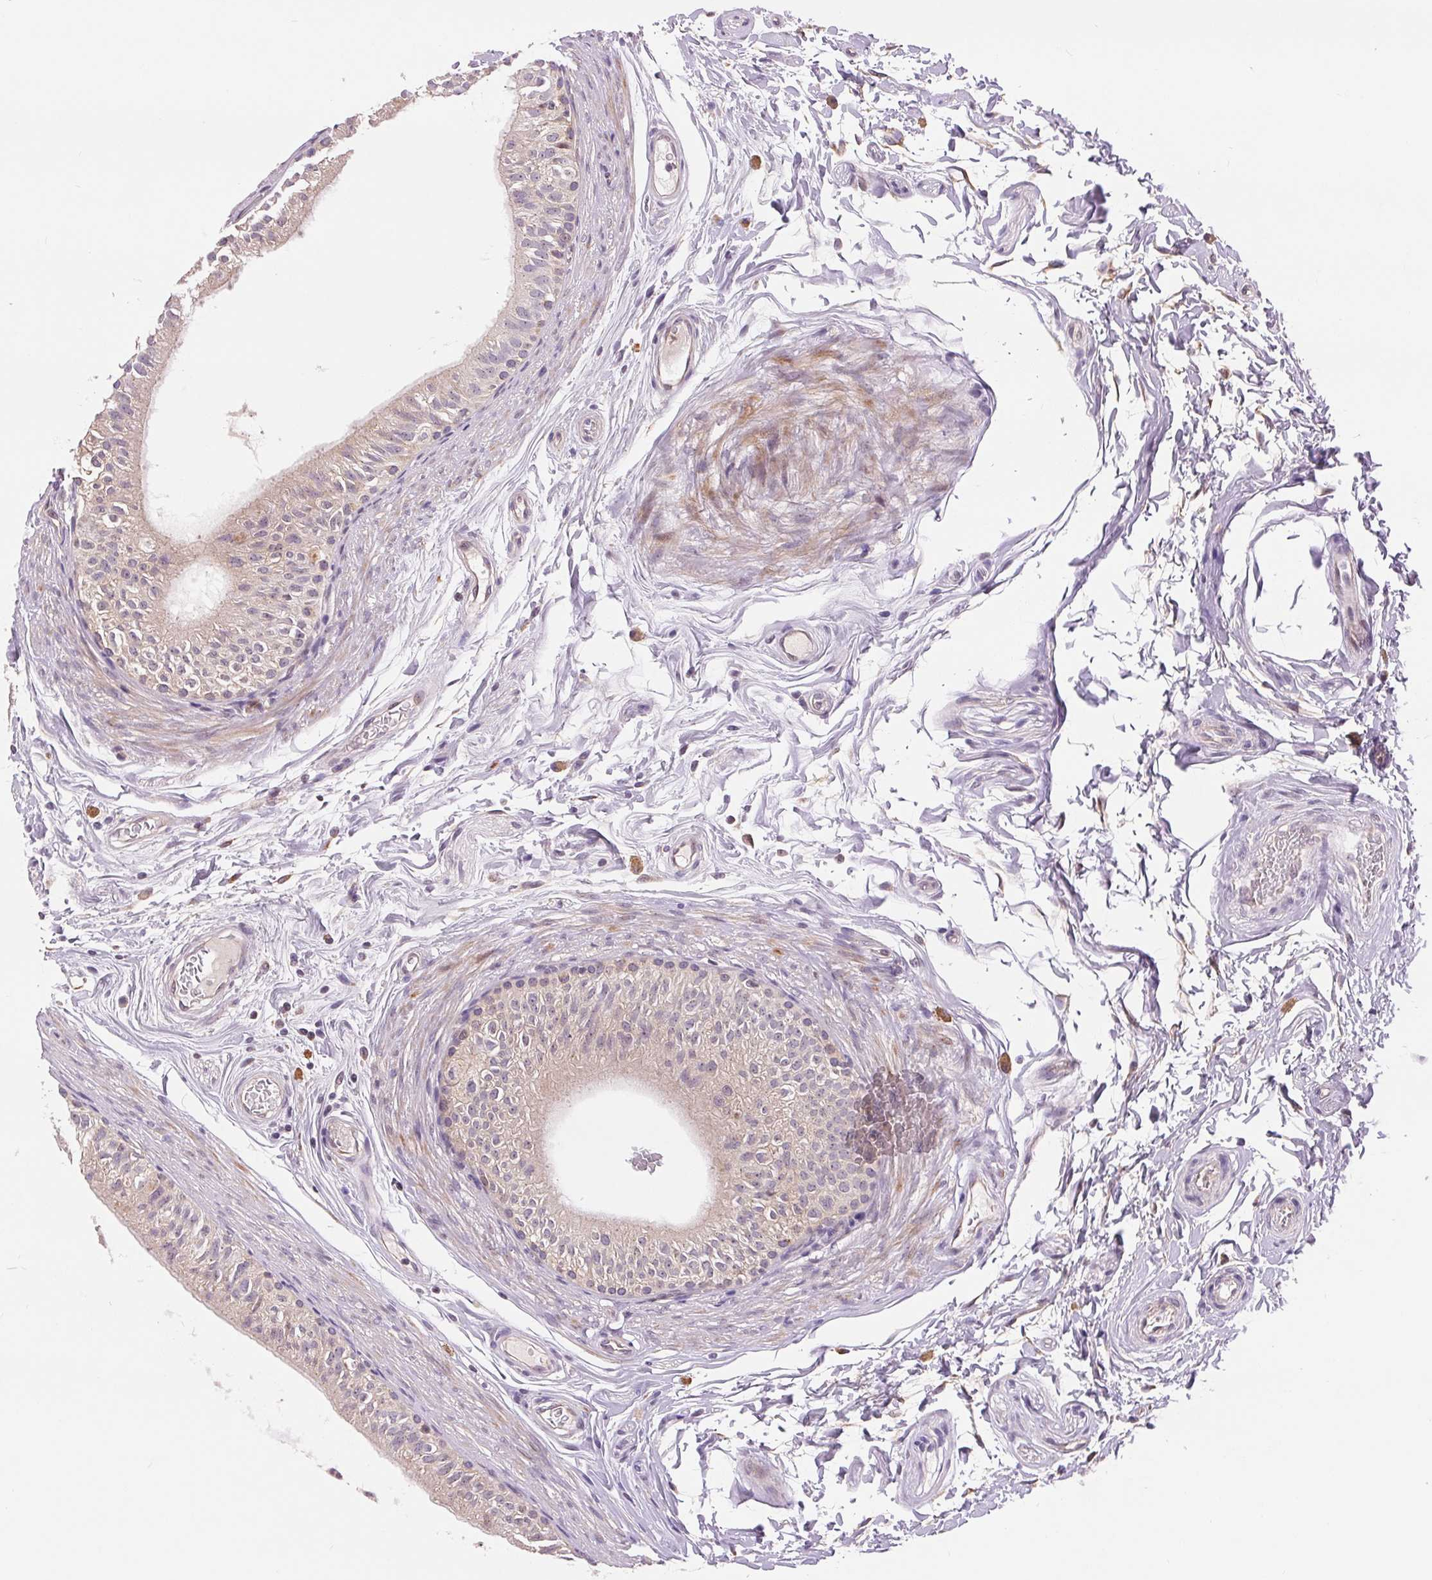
{"staining": {"intensity": "negative", "quantity": "none", "location": "none"}, "tissue": "epididymis", "cell_type": "Glandular cells", "image_type": "normal", "snomed": [{"axis": "morphology", "description": "Normal tissue, NOS"}, {"axis": "topography", "description": "Epididymis"}], "caption": "This histopathology image is of normal epididymis stained with immunohistochemistry to label a protein in brown with the nuclei are counter-stained blue. There is no staining in glandular cells.", "gene": "RANBP3L", "patient": {"sex": "male", "age": 36}}